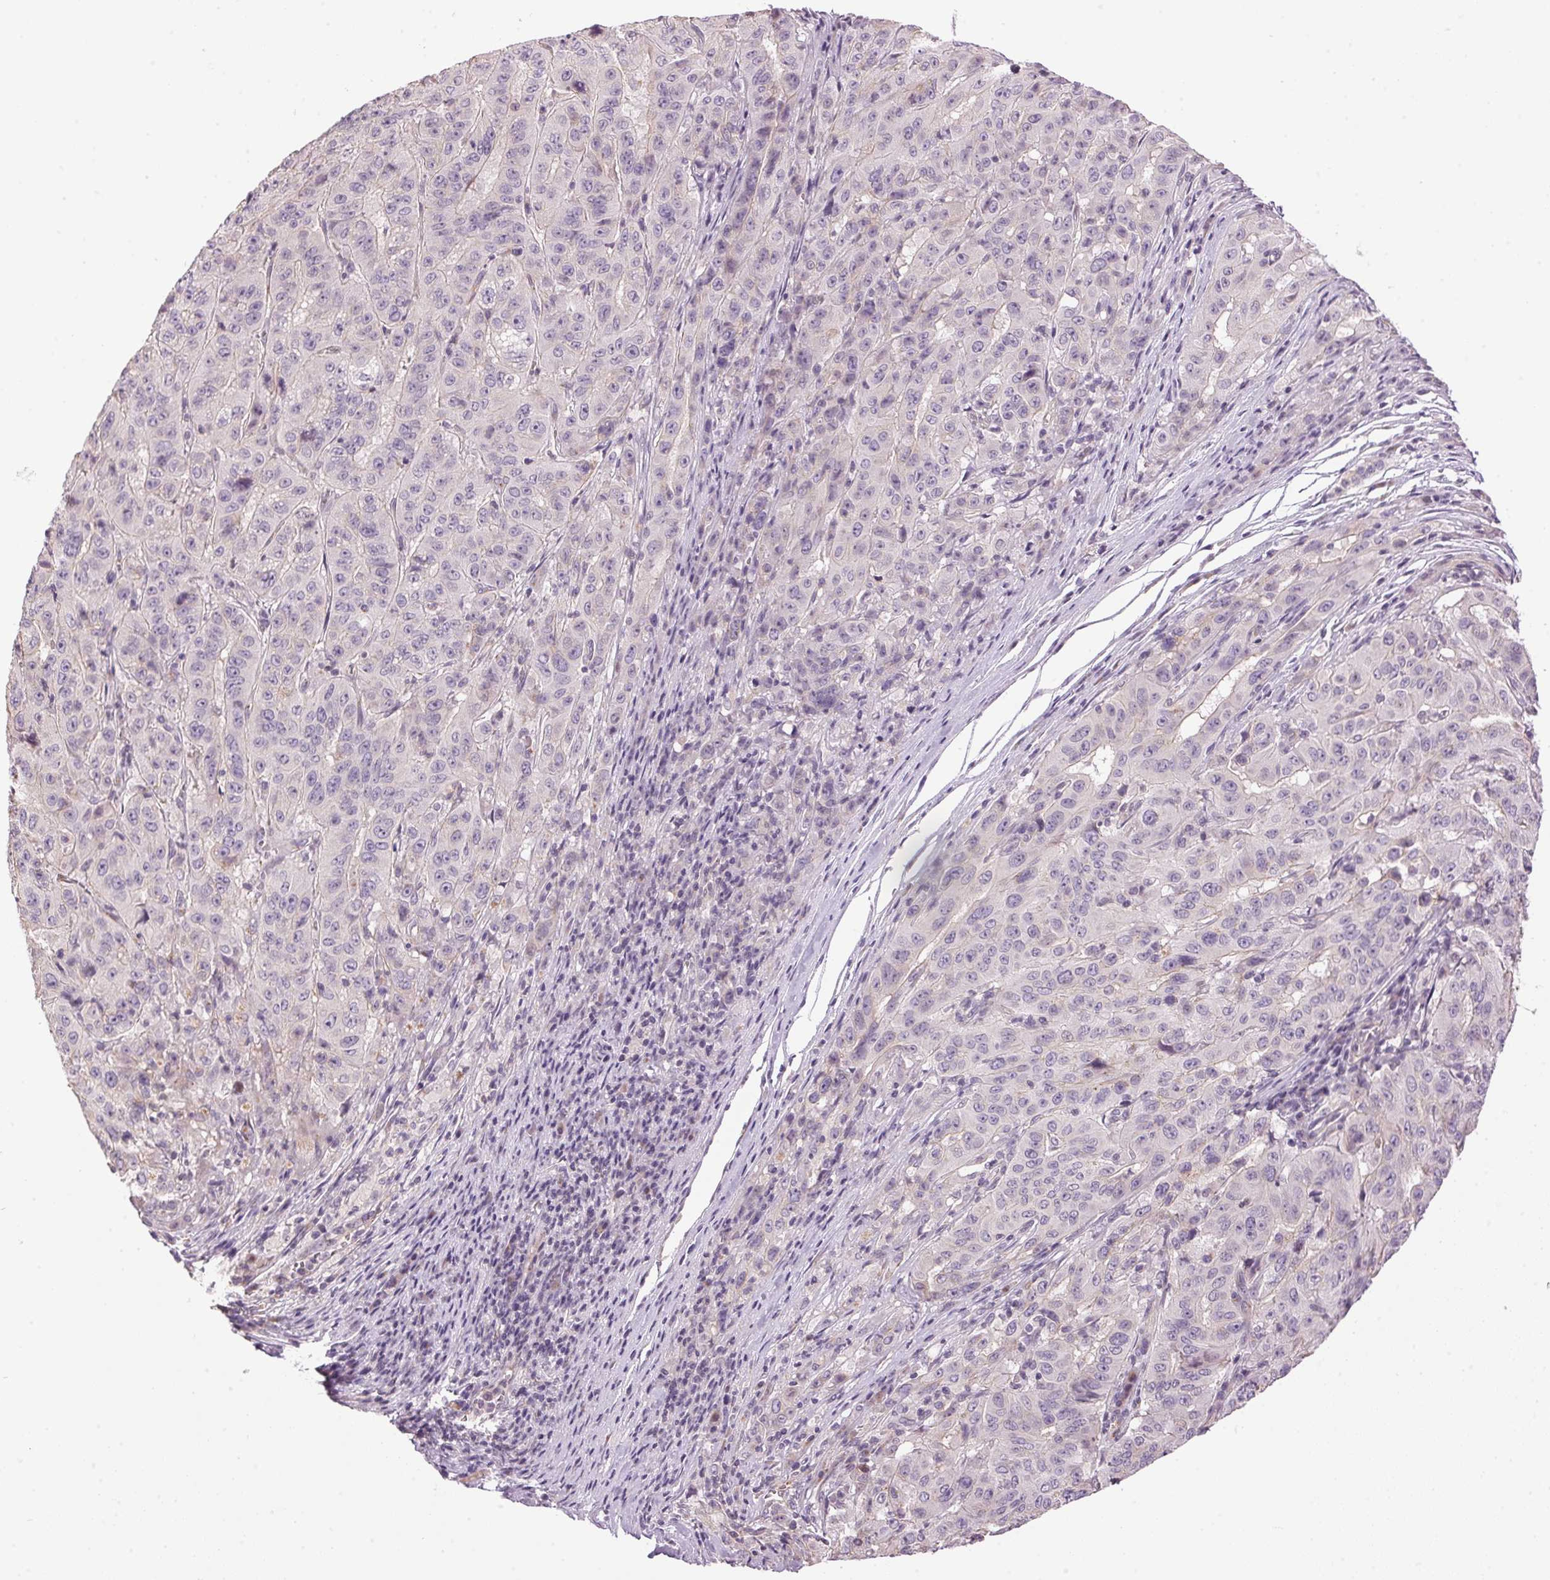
{"staining": {"intensity": "negative", "quantity": "none", "location": "none"}, "tissue": "pancreatic cancer", "cell_type": "Tumor cells", "image_type": "cancer", "snomed": [{"axis": "morphology", "description": "Adenocarcinoma, NOS"}, {"axis": "topography", "description": "Pancreas"}], "caption": "DAB (3,3'-diaminobenzidine) immunohistochemical staining of human adenocarcinoma (pancreatic) exhibits no significant staining in tumor cells.", "gene": "GOLPH3", "patient": {"sex": "male", "age": 63}}